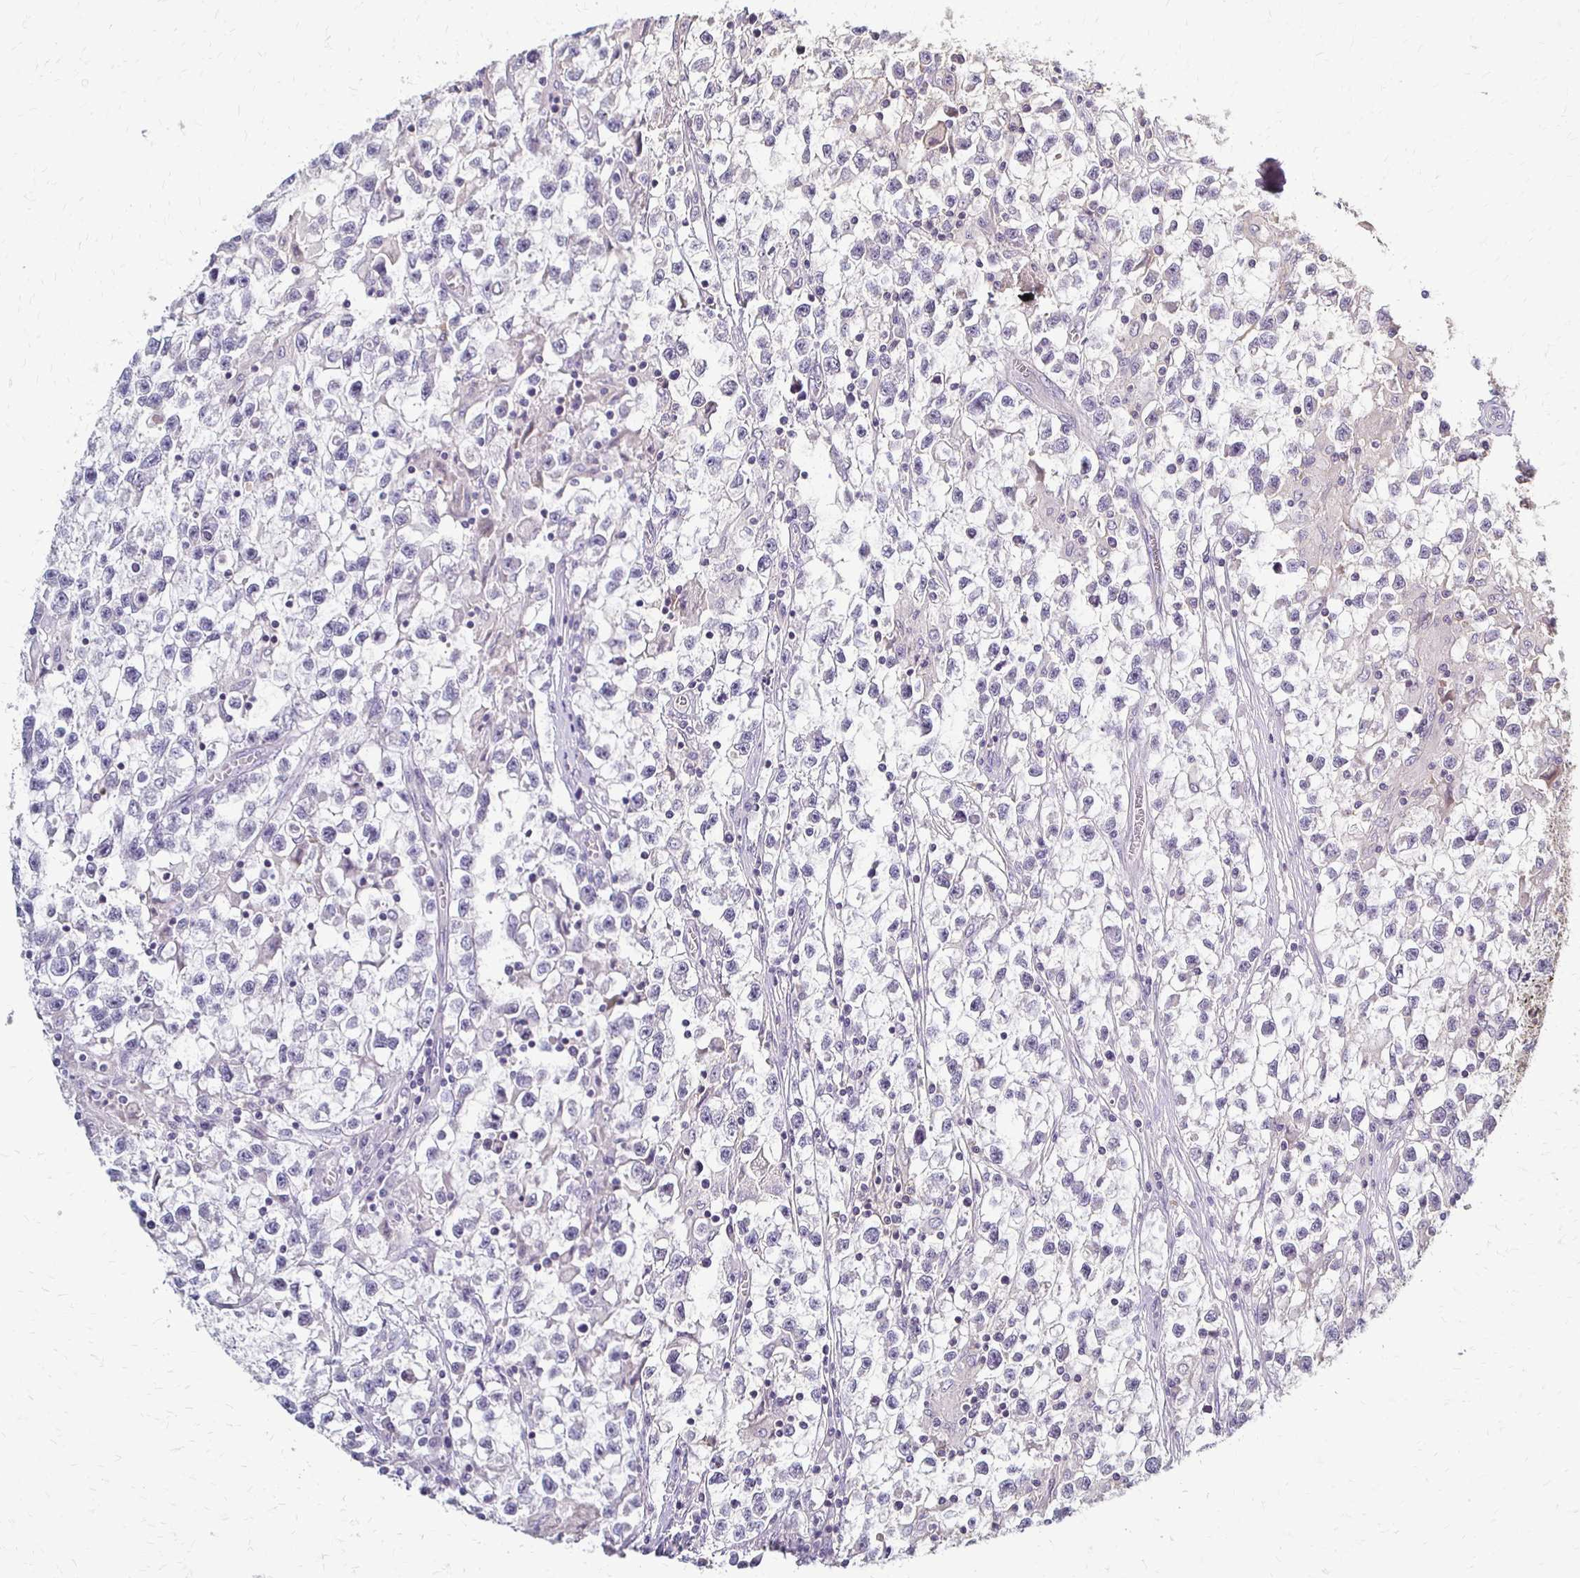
{"staining": {"intensity": "negative", "quantity": "none", "location": "none"}, "tissue": "testis cancer", "cell_type": "Tumor cells", "image_type": "cancer", "snomed": [{"axis": "morphology", "description": "Seminoma, NOS"}, {"axis": "topography", "description": "Testis"}], "caption": "Tumor cells are negative for protein expression in human testis seminoma.", "gene": "SLC9A9", "patient": {"sex": "male", "age": 31}}